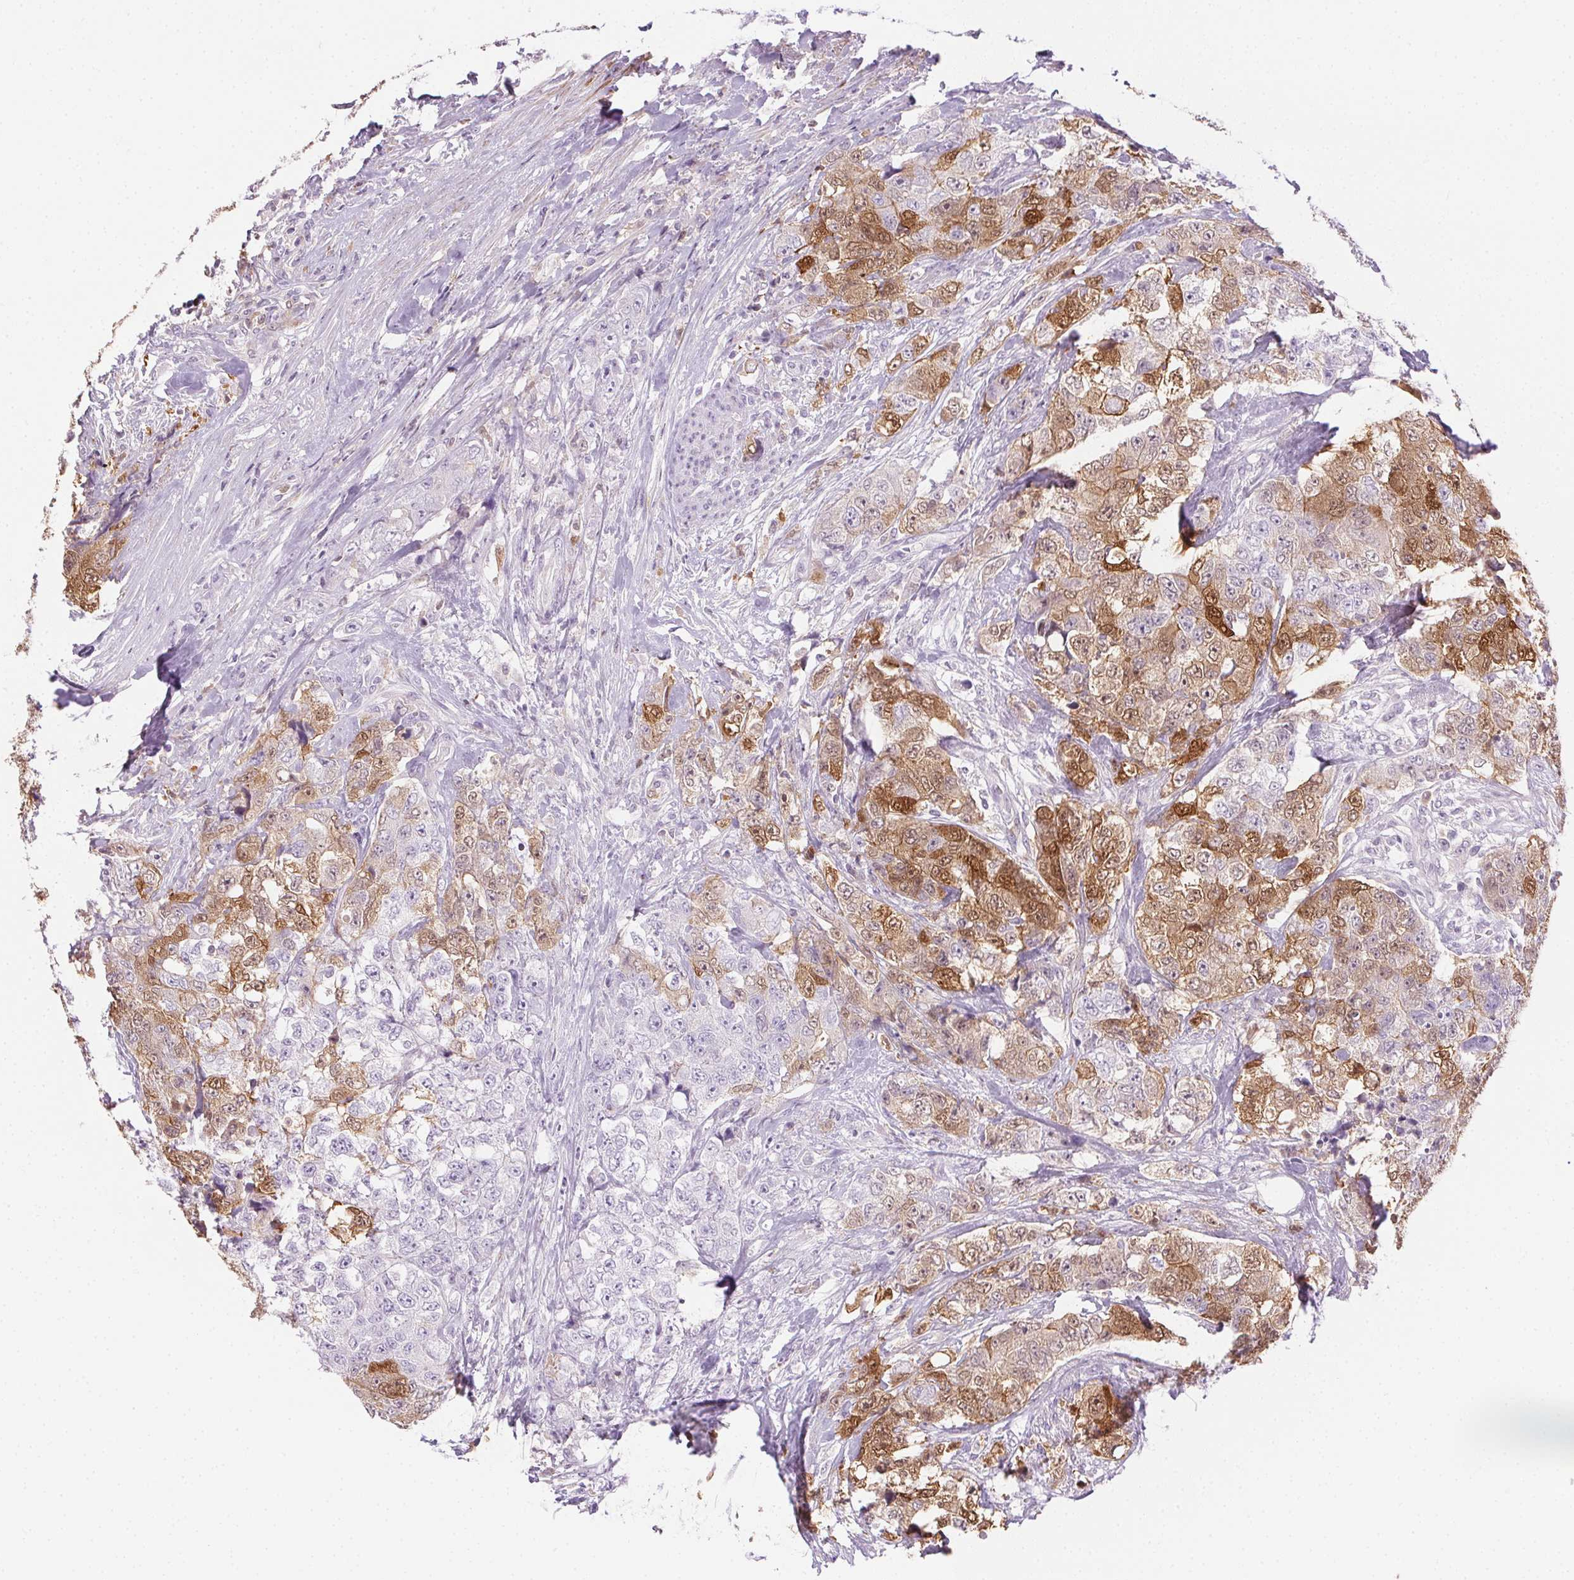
{"staining": {"intensity": "moderate", "quantity": "25%-75%", "location": "cytoplasmic/membranous"}, "tissue": "urothelial cancer", "cell_type": "Tumor cells", "image_type": "cancer", "snomed": [{"axis": "morphology", "description": "Urothelial carcinoma, High grade"}, {"axis": "topography", "description": "Urinary bladder"}], "caption": "Immunohistochemical staining of urothelial carcinoma (high-grade) exhibits medium levels of moderate cytoplasmic/membranous staining in about 25%-75% of tumor cells.", "gene": "TMEM45A", "patient": {"sex": "female", "age": 78}}